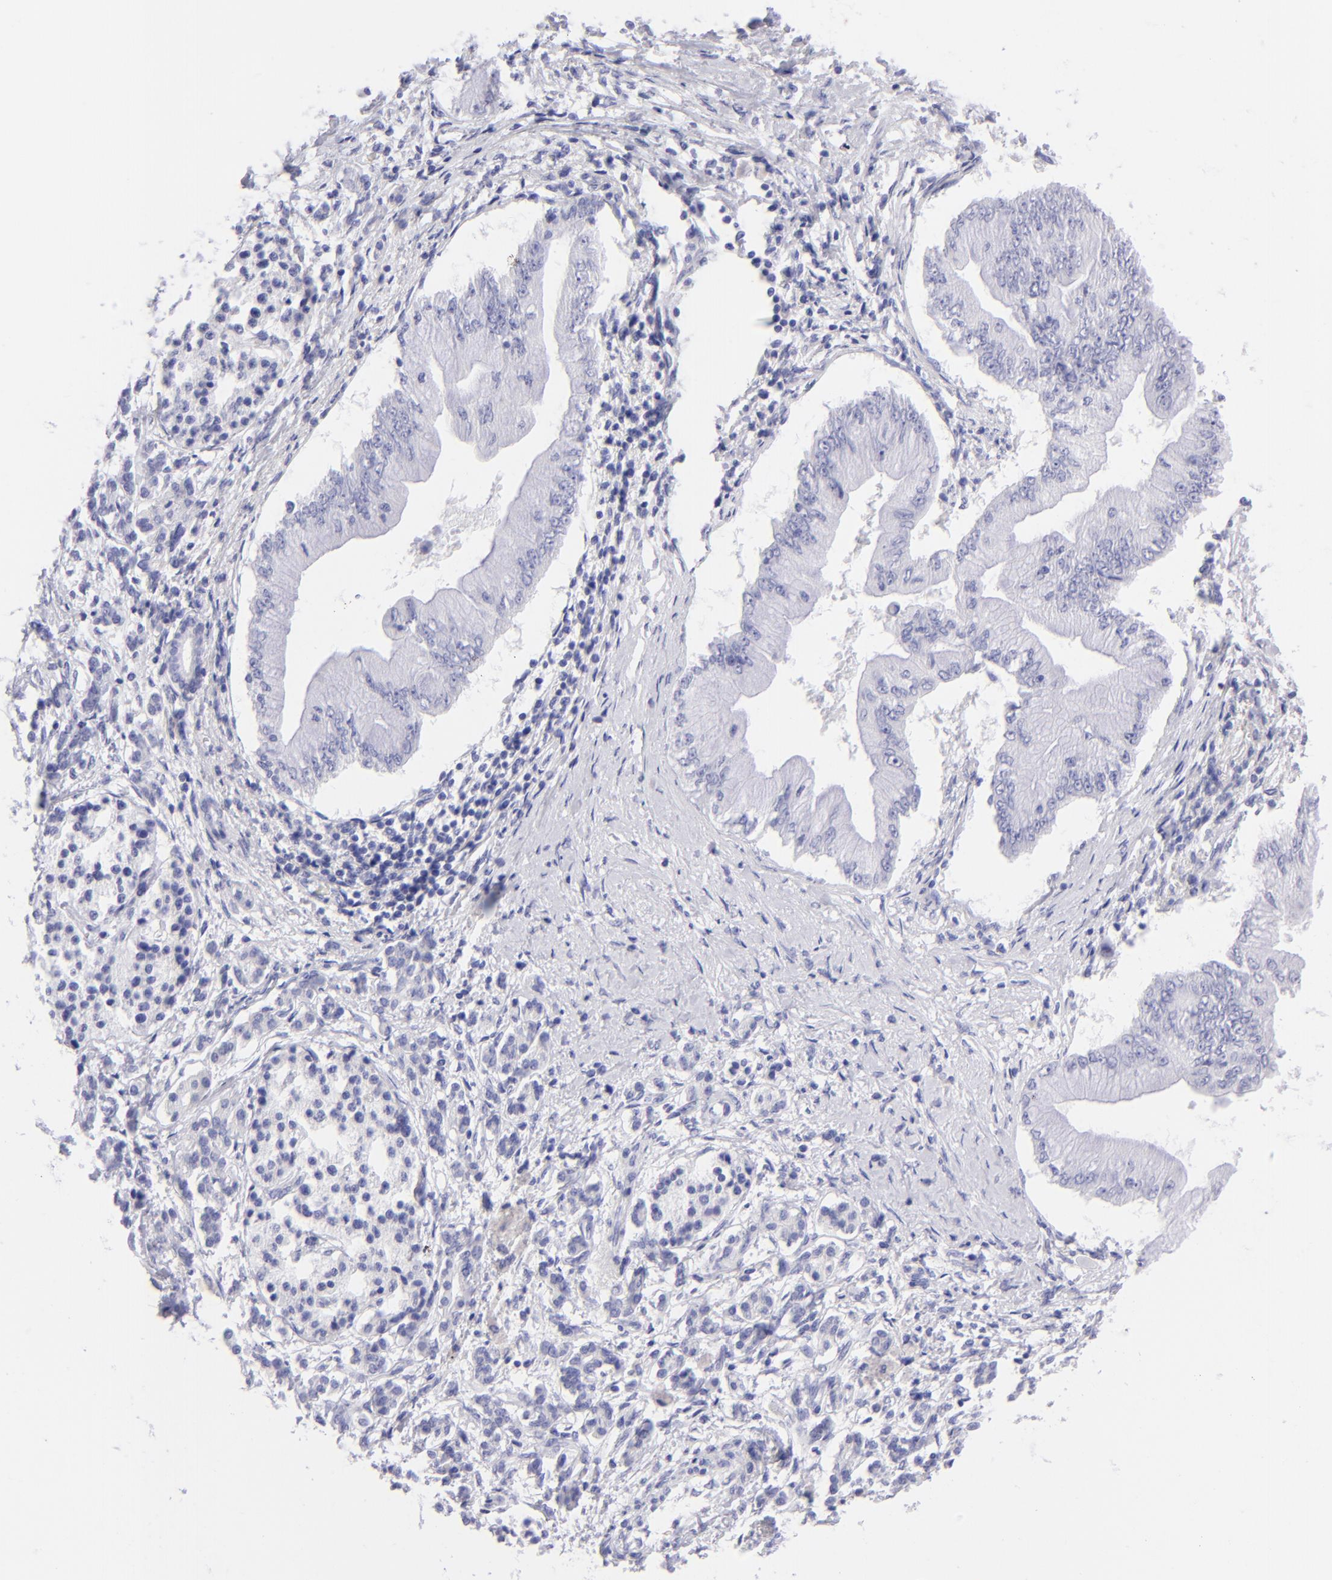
{"staining": {"intensity": "negative", "quantity": "none", "location": "none"}, "tissue": "pancreatic cancer", "cell_type": "Tumor cells", "image_type": "cancer", "snomed": [{"axis": "morphology", "description": "Adenocarcinoma, NOS"}, {"axis": "topography", "description": "Pancreas"}], "caption": "Adenocarcinoma (pancreatic) was stained to show a protein in brown. There is no significant staining in tumor cells.", "gene": "SLC1A3", "patient": {"sex": "male", "age": 62}}